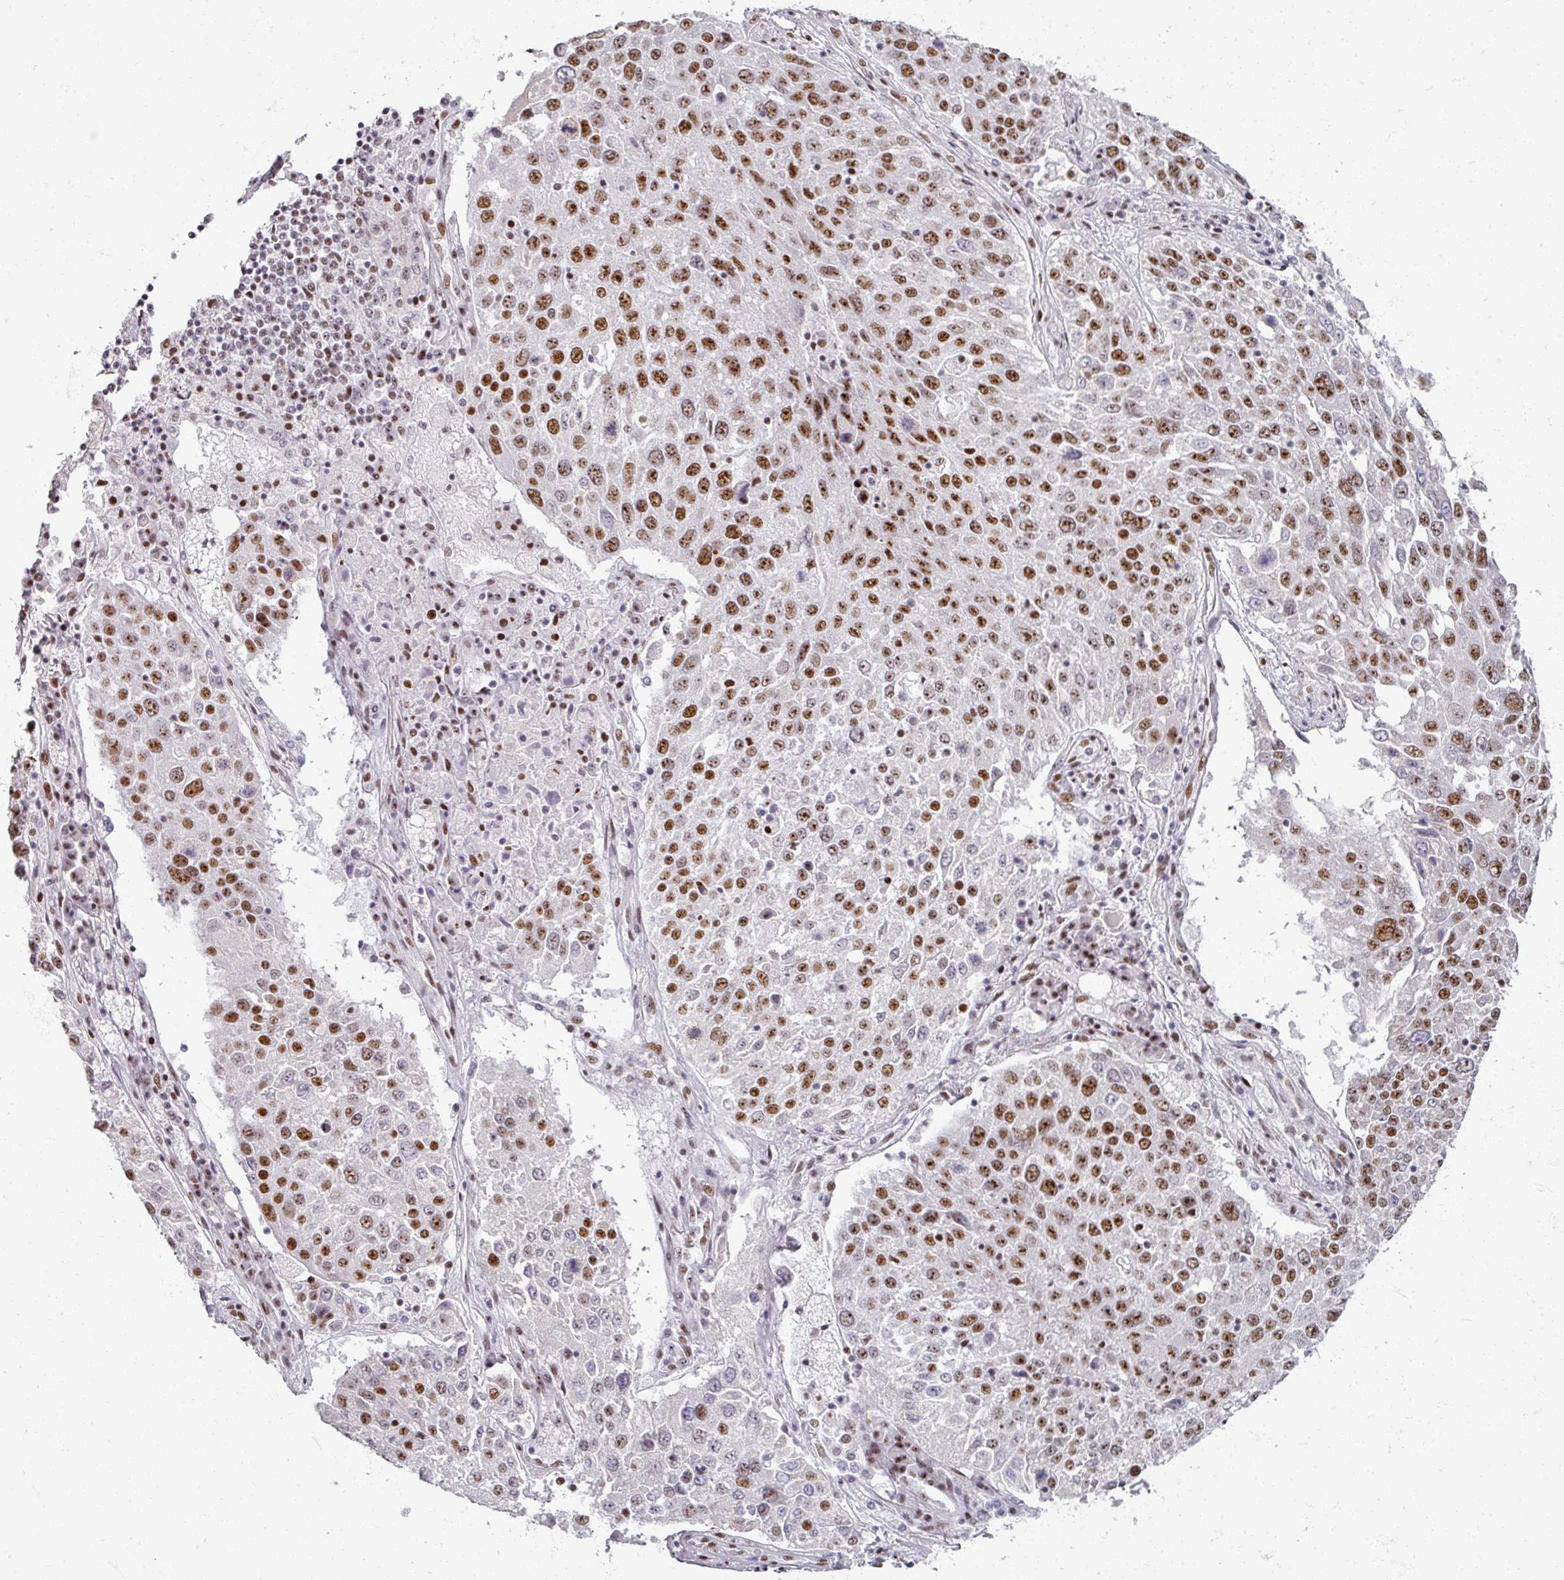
{"staining": {"intensity": "moderate", "quantity": ">75%", "location": "nuclear"}, "tissue": "lung cancer", "cell_type": "Tumor cells", "image_type": "cancer", "snomed": [{"axis": "morphology", "description": "Squamous cell carcinoma, NOS"}, {"axis": "topography", "description": "Lung"}], "caption": "DAB (3,3'-diaminobenzidine) immunohistochemical staining of human squamous cell carcinoma (lung) demonstrates moderate nuclear protein staining in about >75% of tumor cells. The protein is stained brown, and the nuclei are stained in blue (DAB IHC with brightfield microscopy, high magnification).", "gene": "ADAR", "patient": {"sex": "male", "age": 65}}